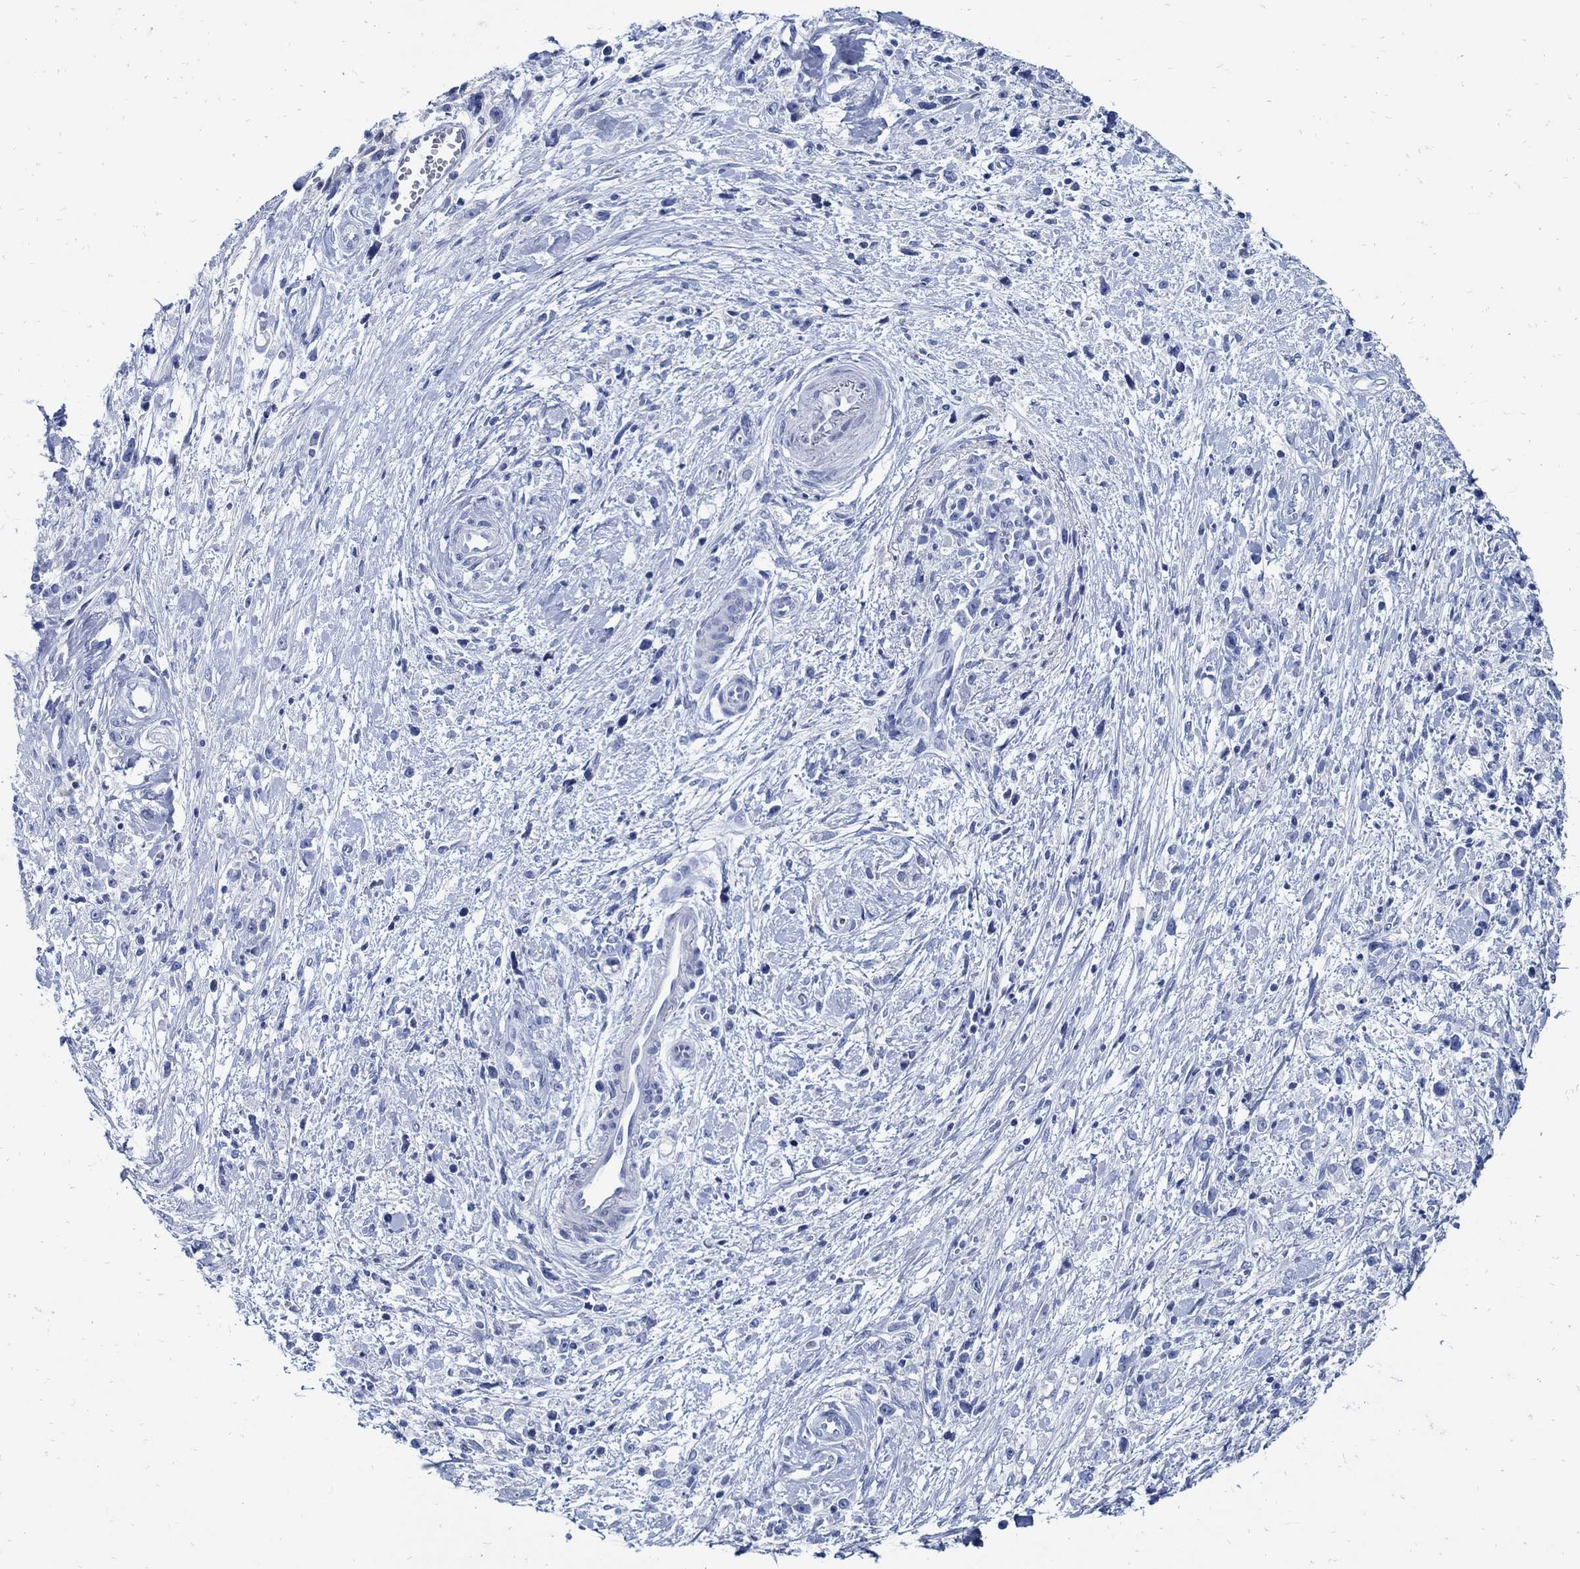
{"staining": {"intensity": "negative", "quantity": "none", "location": "none"}, "tissue": "stomach cancer", "cell_type": "Tumor cells", "image_type": "cancer", "snomed": [{"axis": "morphology", "description": "Adenocarcinoma, NOS"}, {"axis": "topography", "description": "Stomach"}], "caption": "Adenocarcinoma (stomach) was stained to show a protein in brown. There is no significant positivity in tumor cells. (DAB (3,3'-diaminobenzidine) immunohistochemistry with hematoxylin counter stain).", "gene": "PAX9", "patient": {"sex": "female", "age": 59}}